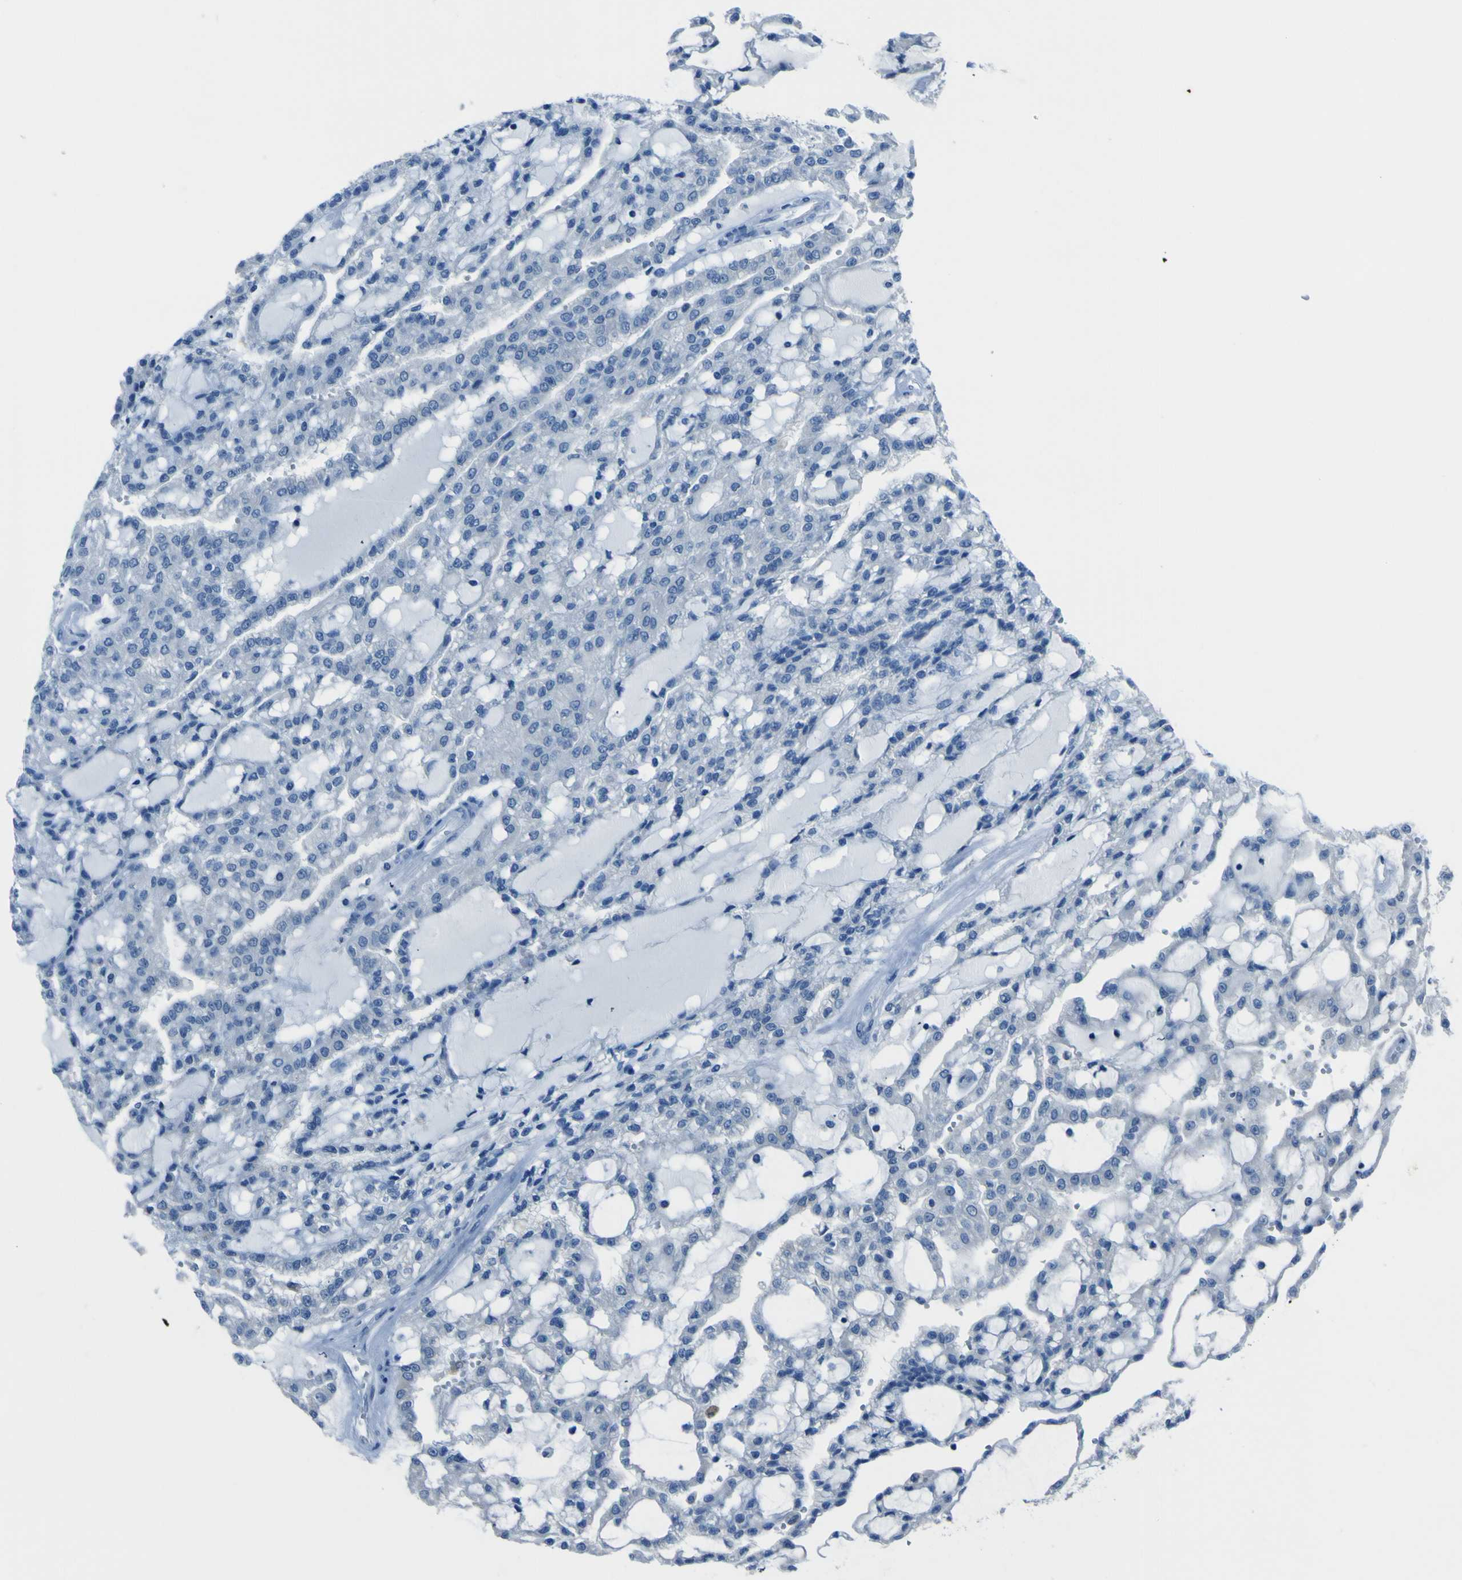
{"staining": {"intensity": "negative", "quantity": "none", "location": "none"}, "tissue": "renal cancer", "cell_type": "Tumor cells", "image_type": "cancer", "snomed": [{"axis": "morphology", "description": "Adenocarcinoma, NOS"}, {"axis": "topography", "description": "Kidney"}], "caption": "Renal adenocarcinoma stained for a protein using immunohistochemistry exhibits no expression tumor cells.", "gene": "PHKG1", "patient": {"sex": "male", "age": 63}}